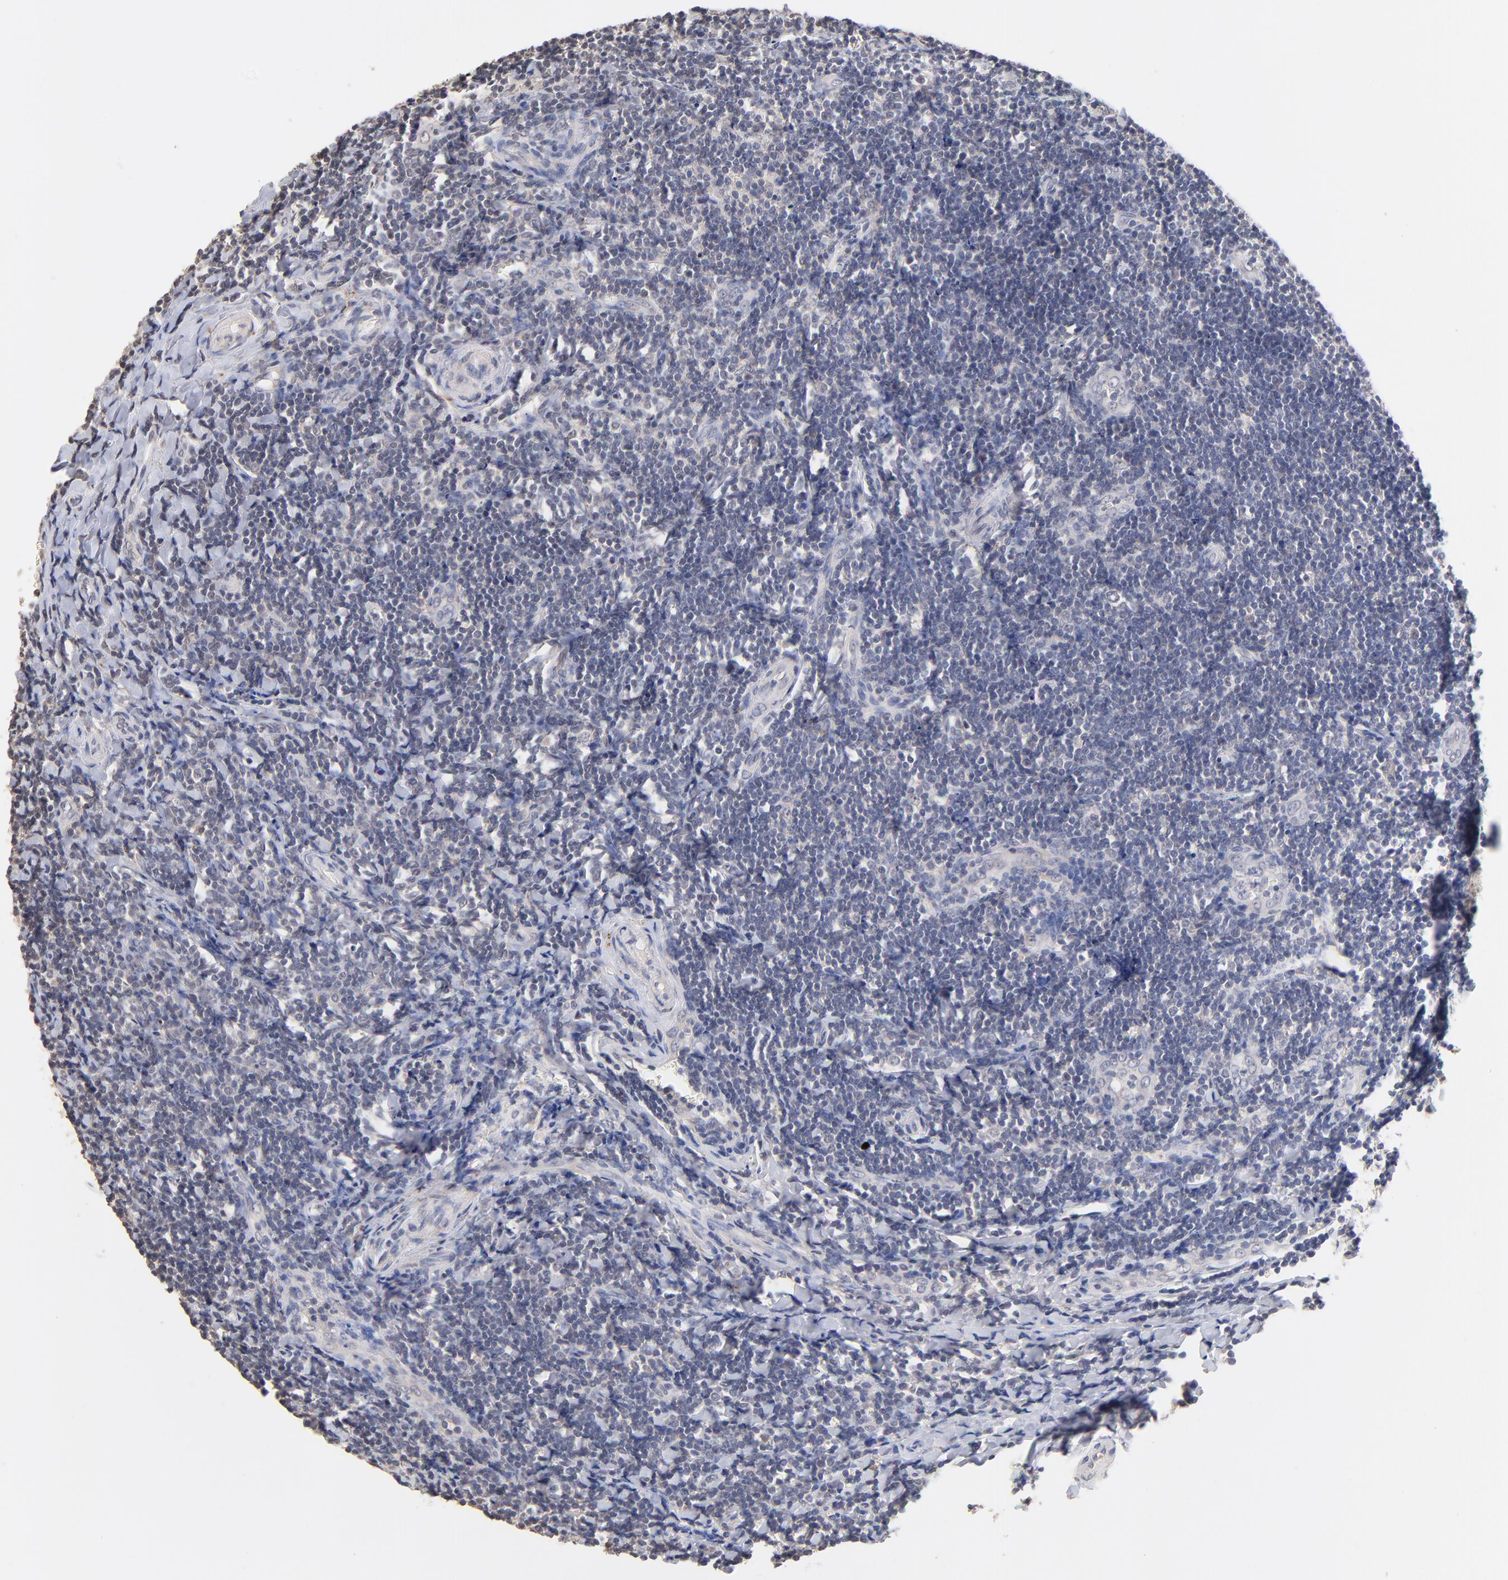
{"staining": {"intensity": "negative", "quantity": "none", "location": "none"}, "tissue": "tonsil", "cell_type": "Germinal center cells", "image_type": "normal", "snomed": [{"axis": "morphology", "description": "Normal tissue, NOS"}, {"axis": "topography", "description": "Tonsil"}], "caption": "Immunohistochemistry of benign tonsil shows no positivity in germinal center cells. (DAB (3,3'-diaminobenzidine) immunohistochemistry visualized using brightfield microscopy, high magnification).", "gene": "RIBC2", "patient": {"sex": "male", "age": 20}}